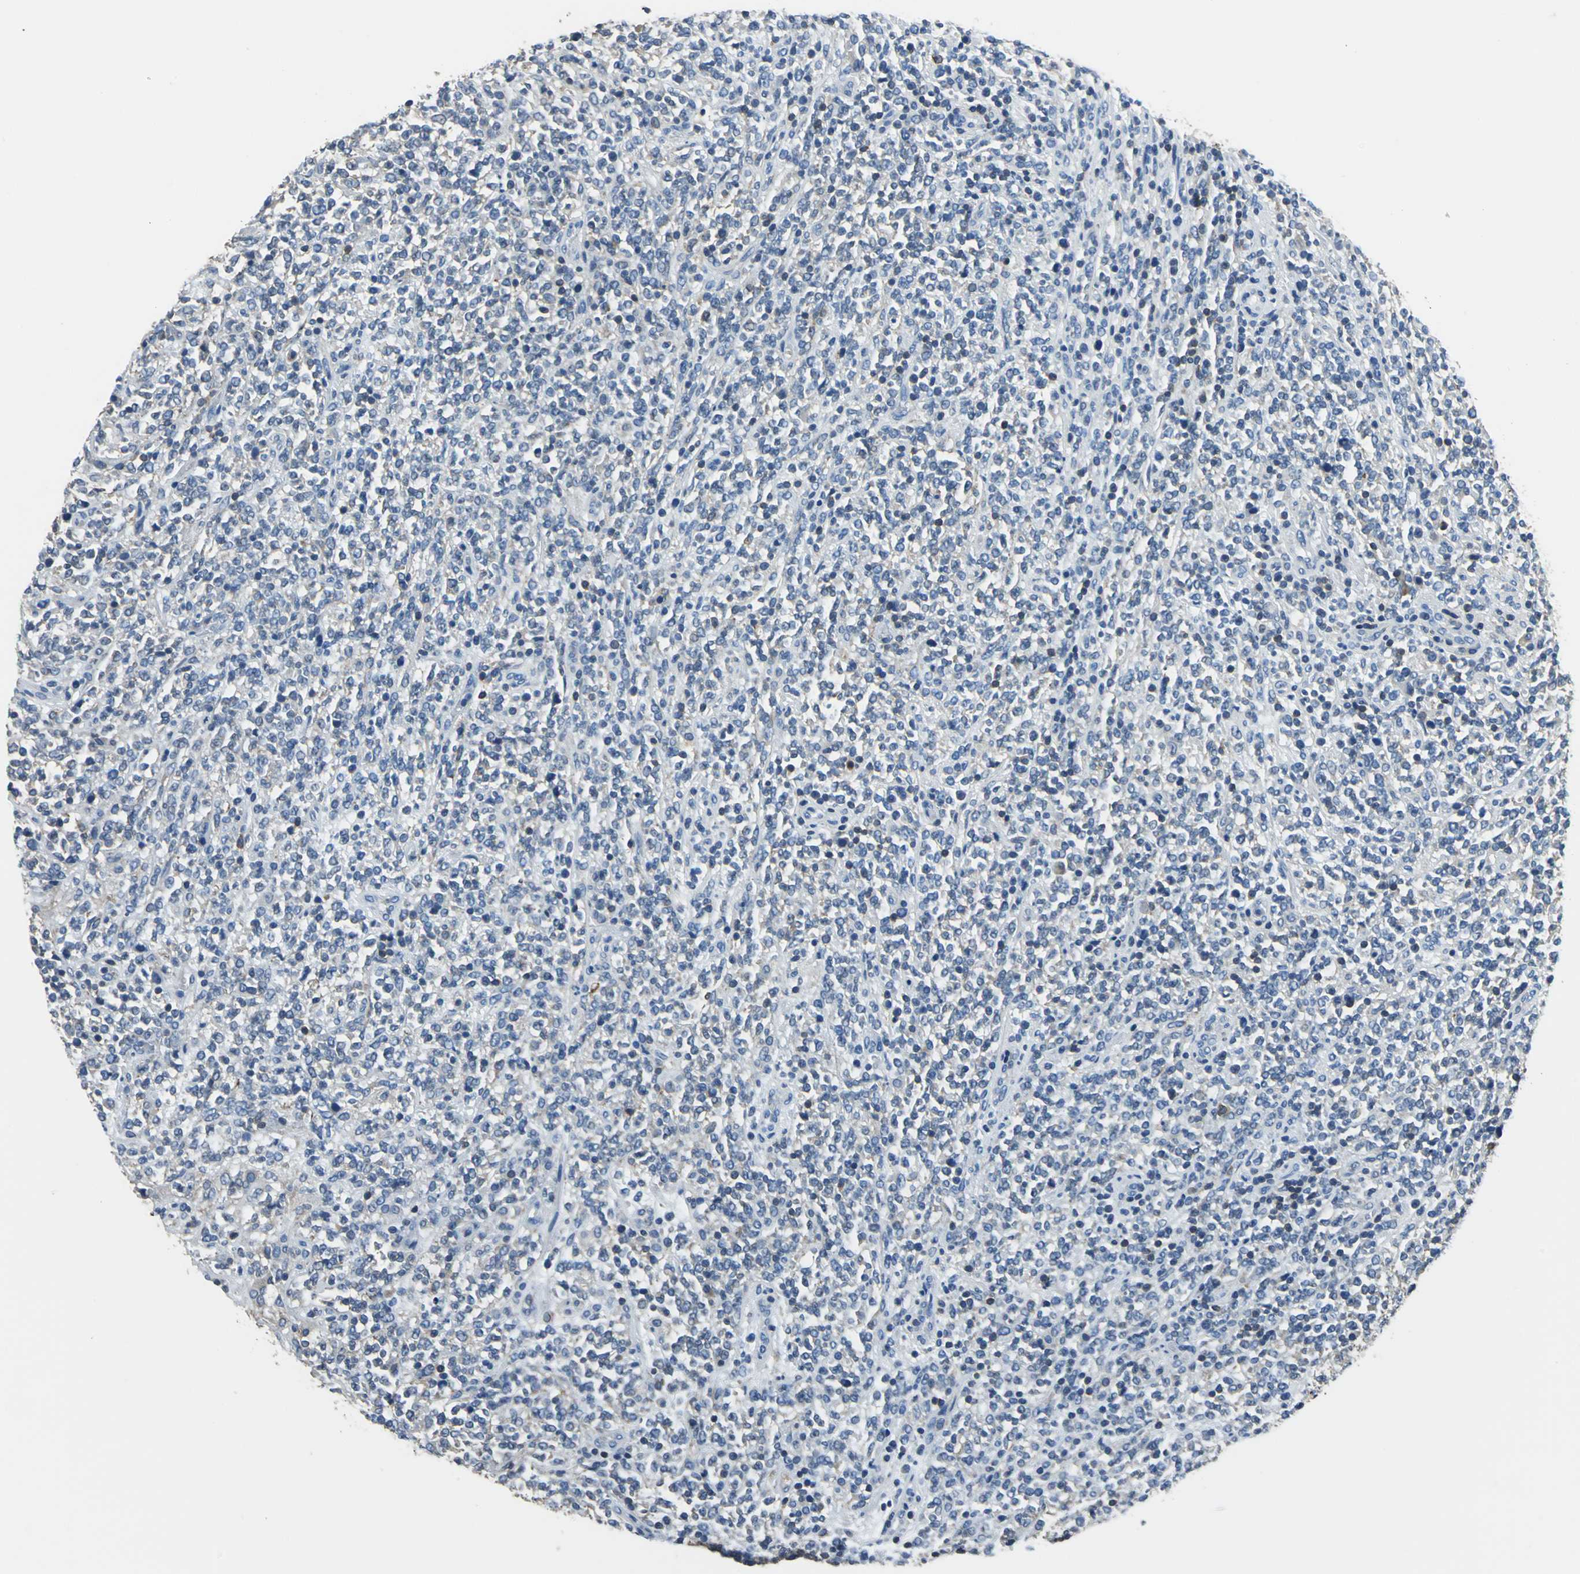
{"staining": {"intensity": "negative", "quantity": "none", "location": "none"}, "tissue": "lymphoma", "cell_type": "Tumor cells", "image_type": "cancer", "snomed": [{"axis": "morphology", "description": "Malignant lymphoma, non-Hodgkin's type, High grade"}, {"axis": "topography", "description": "Soft tissue"}], "caption": "A histopathology image of high-grade malignant lymphoma, non-Hodgkin's type stained for a protein demonstrates no brown staining in tumor cells. (Immunohistochemistry (ihc), brightfield microscopy, high magnification).", "gene": "PRKCA", "patient": {"sex": "male", "age": 18}}